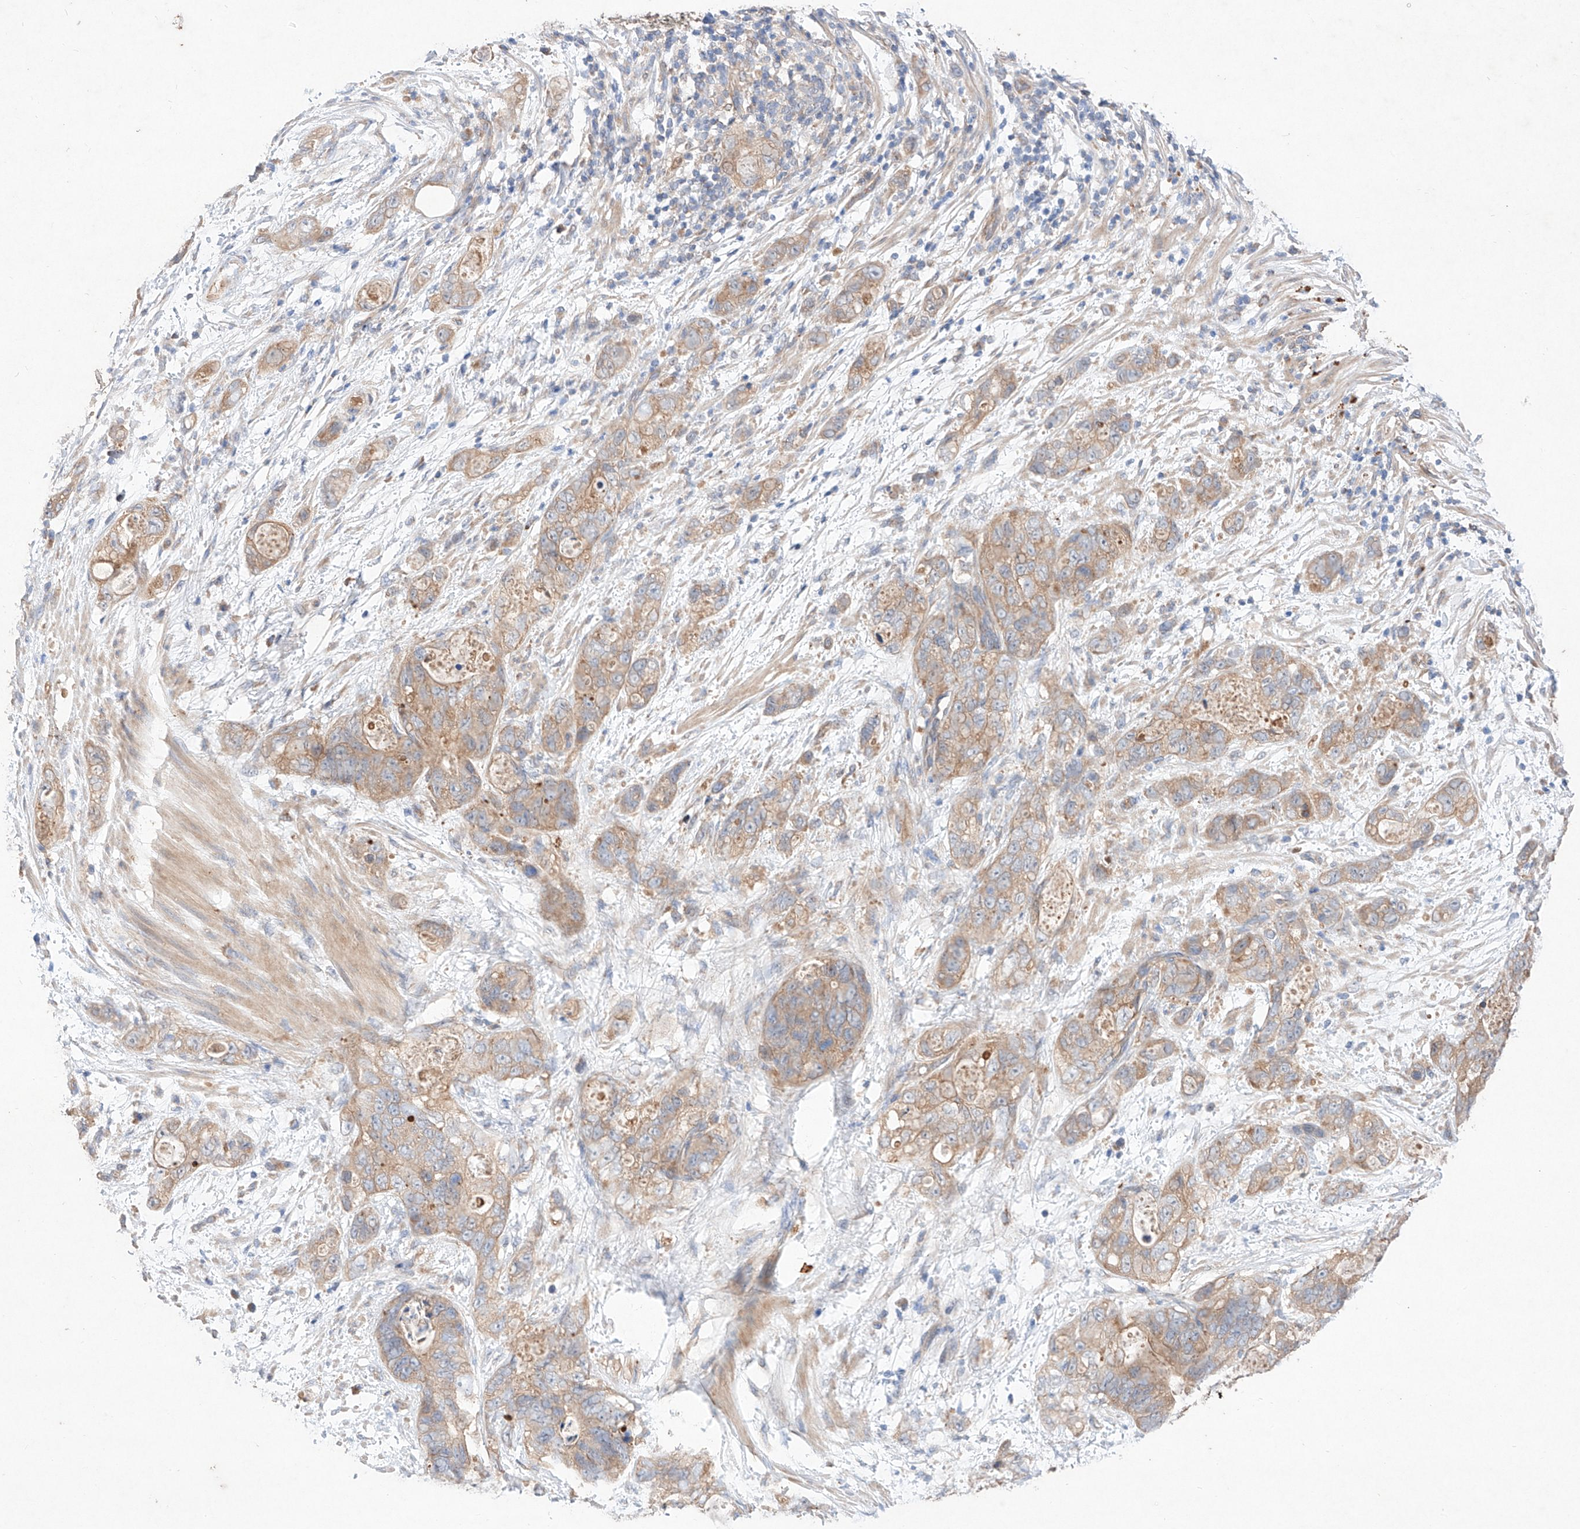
{"staining": {"intensity": "weak", "quantity": ">75%", "location": "cytoplasmic/membranous"}, "tissue": "stomach cancer", "cell_type": "Tumor cells", "image_type": "cancer", "snomed": [{"axis": "morphology", "description": "Normal tissue, NOS"}, {"axis": "morphology", "description": "Adenocarcinoma, NOS"}, {"axis": "topography", "description": "Stomach"}], "caption": "IHC (DAB) staining of human stomach cancer shows weak cytoplasmic/membranous protein positivity in about >75% of tumor cells.", "gene": "C6orf62", "patient": {"sex": "female", "age": 89}}